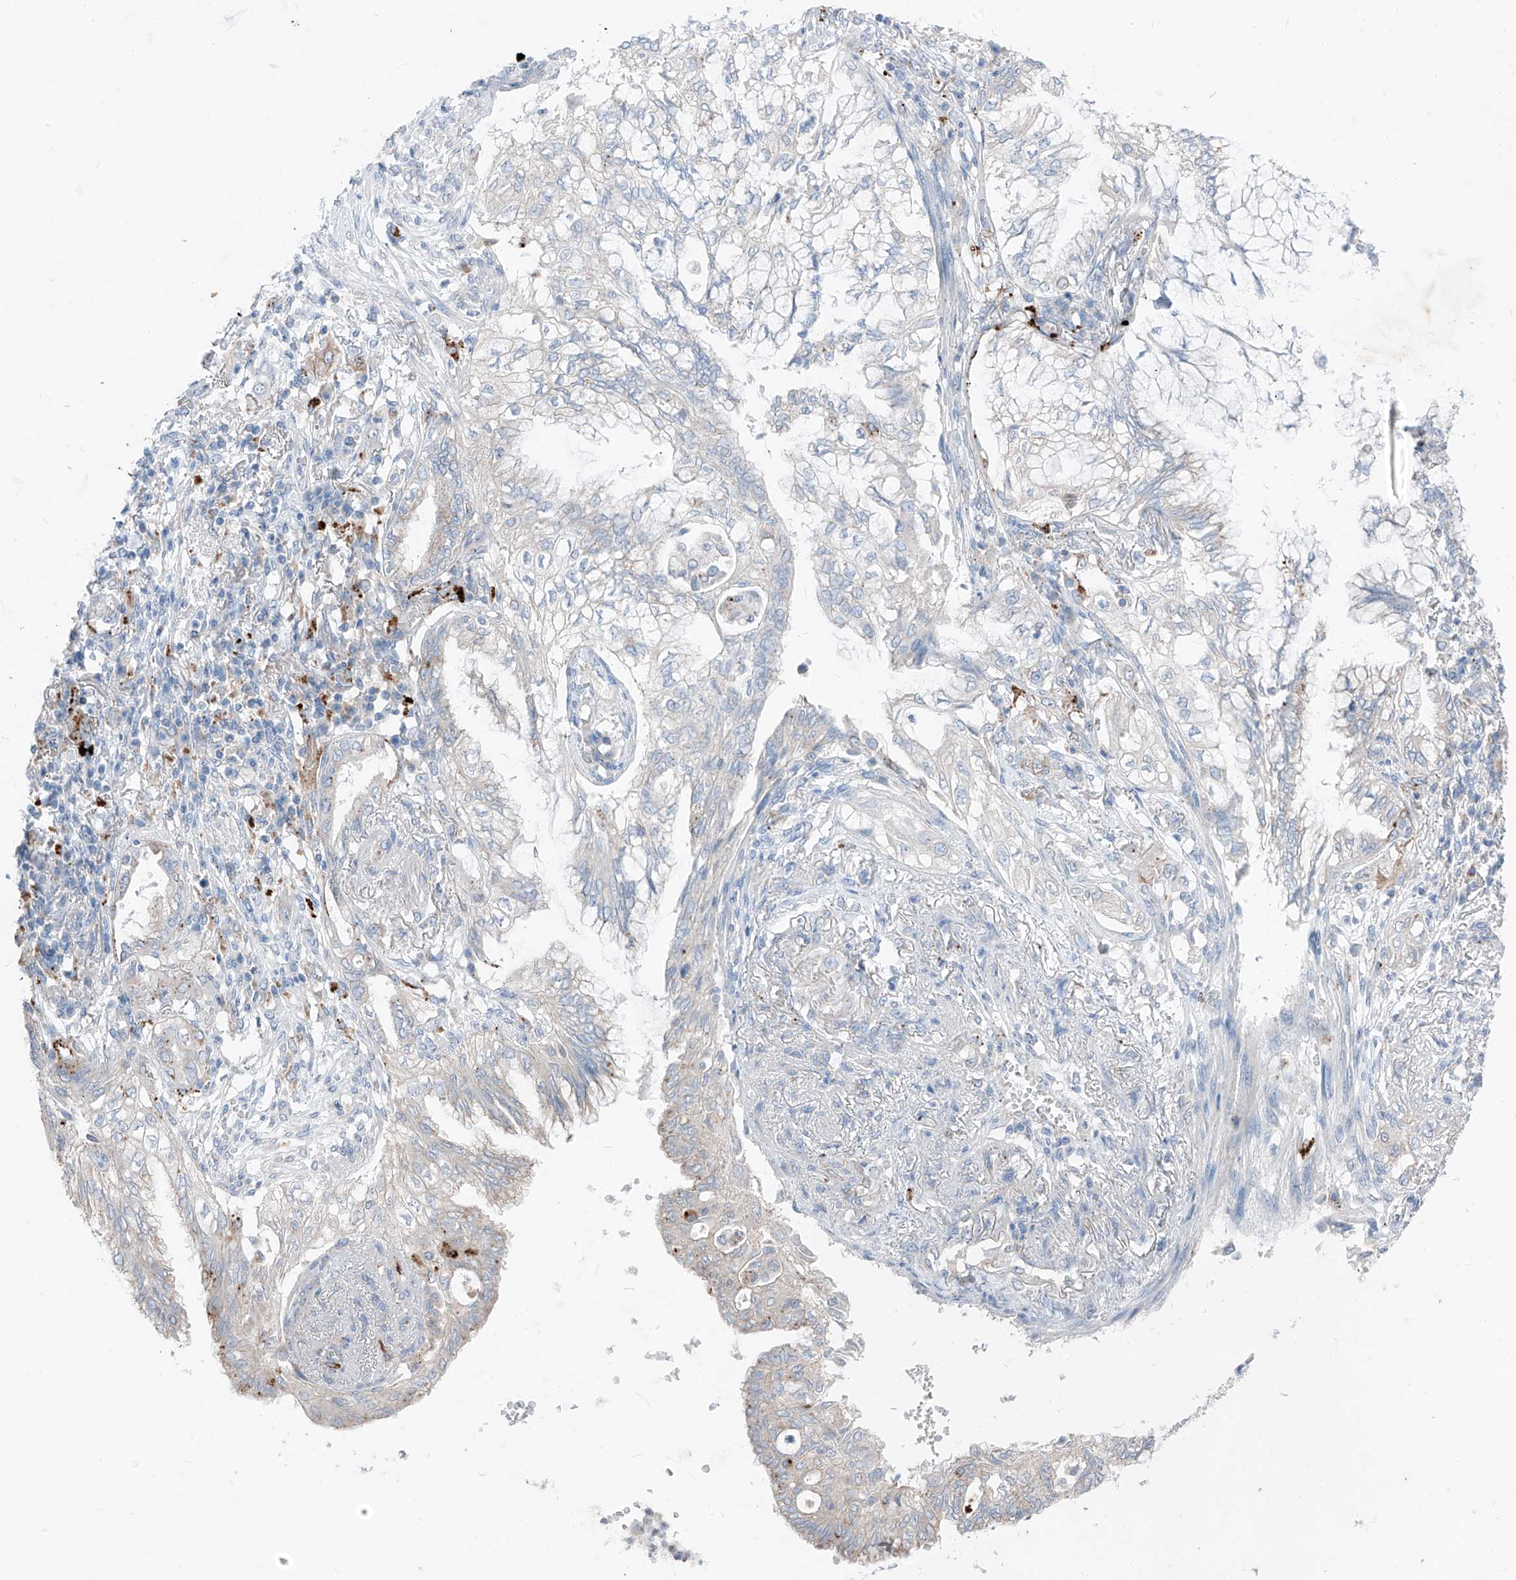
{"staining": {"intensity": "moderate", "quantity": "<25%", "location": "cytoplasmic/membranous"}, "tissue": "lung cancer", "cell_type": "Tumor cells", "image_type": "cancer", "snomed": [{"axis": "morphology", "description": "Adenocarcinoma, NOS"}, {"axis": "topography", "description": "Lung"}], "caption": "Lung cancer (adenocarcinoma) stained with IHC demonstrates moderate cytoplasmic/membranous expression in about <25% of tumor cells. The staining was performed using DAB to visualize the protein expression in brown, while the nuclei were stained in blue with hematoxylin (Magnification: 20x).", "gene": "GPR137C", "patient": {"sex": "female", "age": 70}}